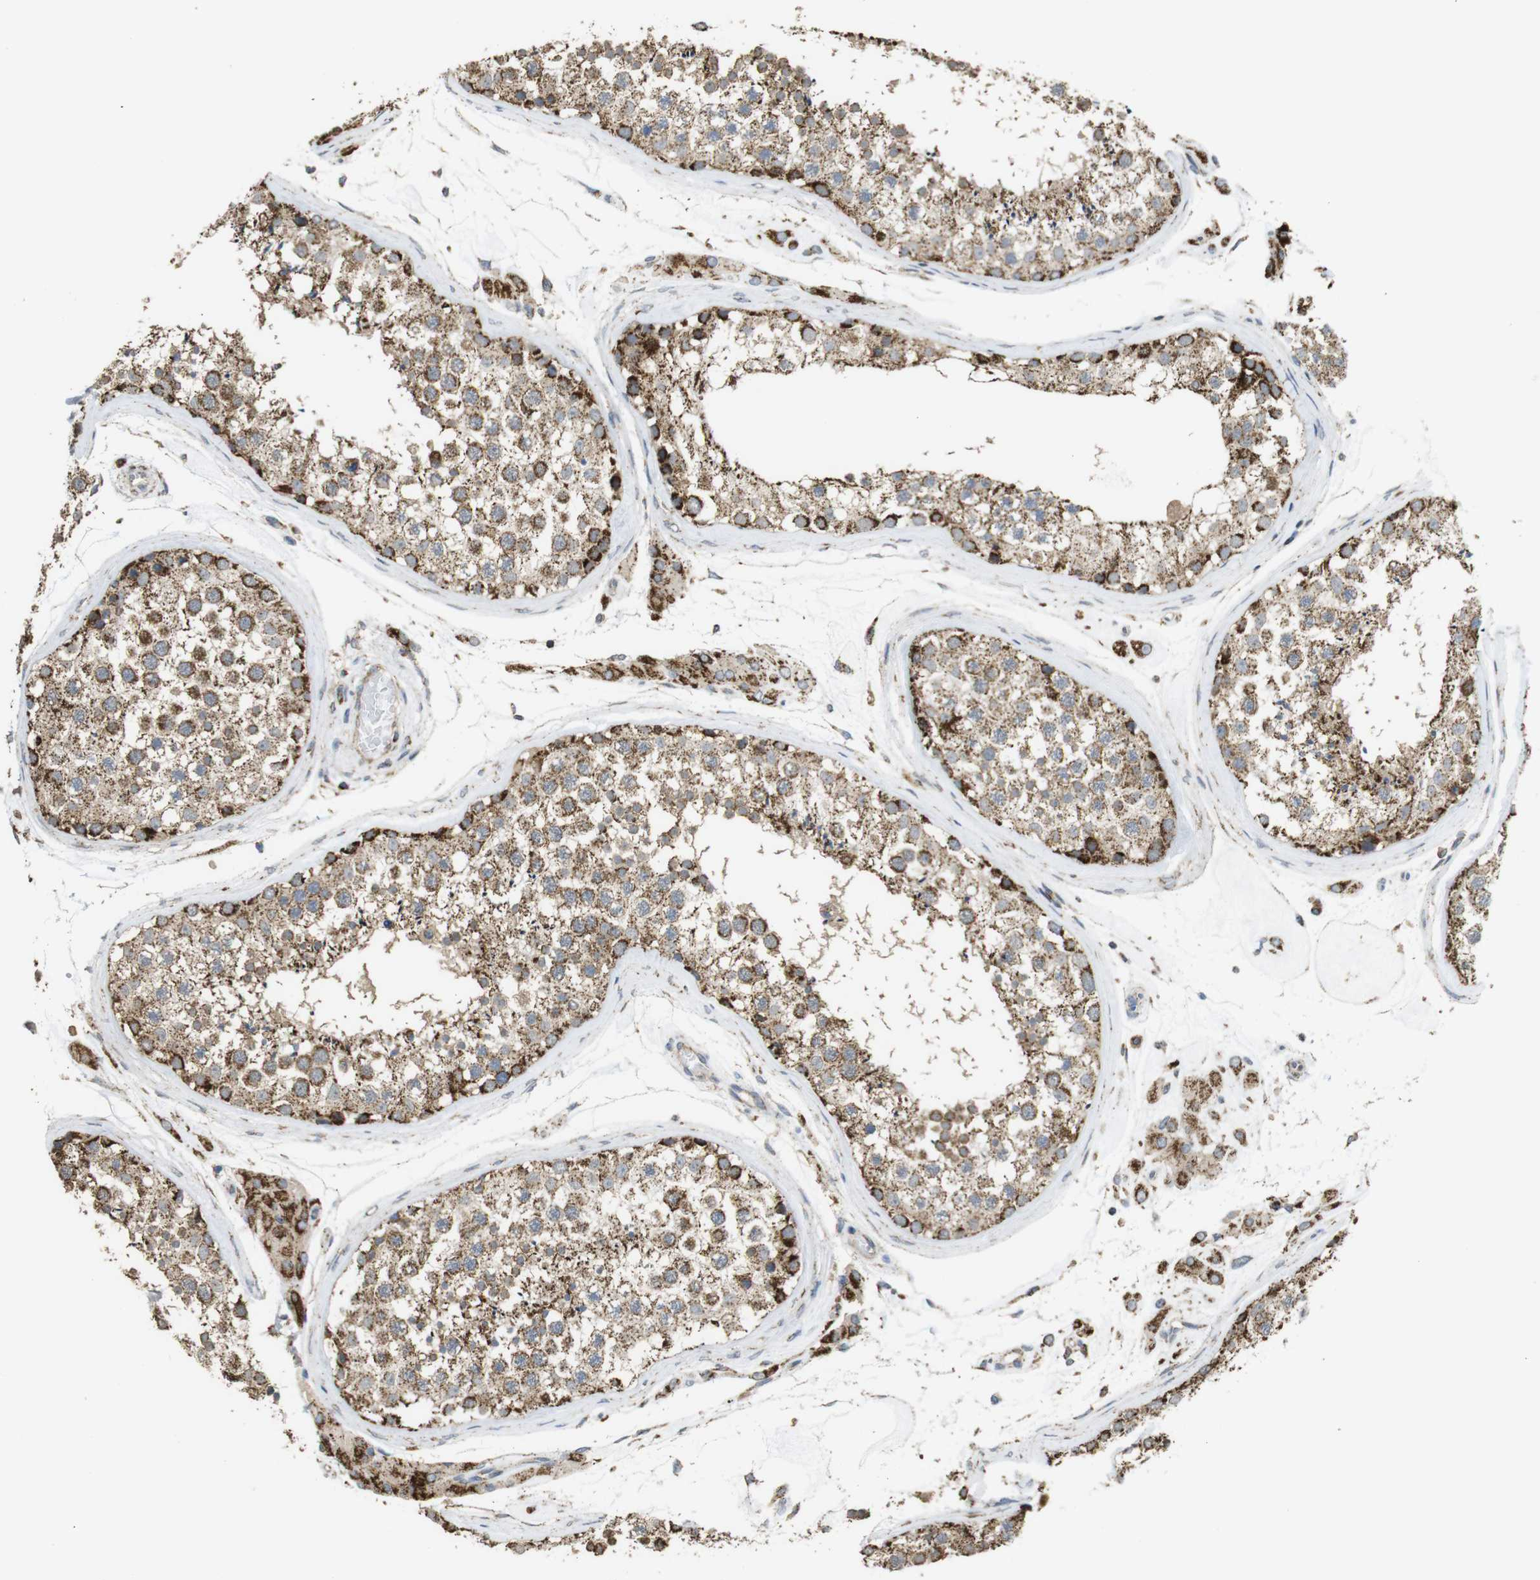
{"staining": {"intensity": "moderate", "quantity": ">75%", "location": "cytoplasmic/membranous"}, "tissue": "testis", "cell_type": "Cells in seminiferous ducts", "image_type": "normal", "snomed": [{"axis": "morphology", "description": "Normal tissue, NOS"}, {"axis": "topography", "description": "Testis"}], "caption": "This histopathology image shows immunohistochemistry (IHC) staining of unremarkable human testis, with medium moderate cytoplasmic/membranous expression in about >75% of cells in seminiferous ducts.", "gene": "CALHM2", "patient": {"sex": "male", "age": 46}}